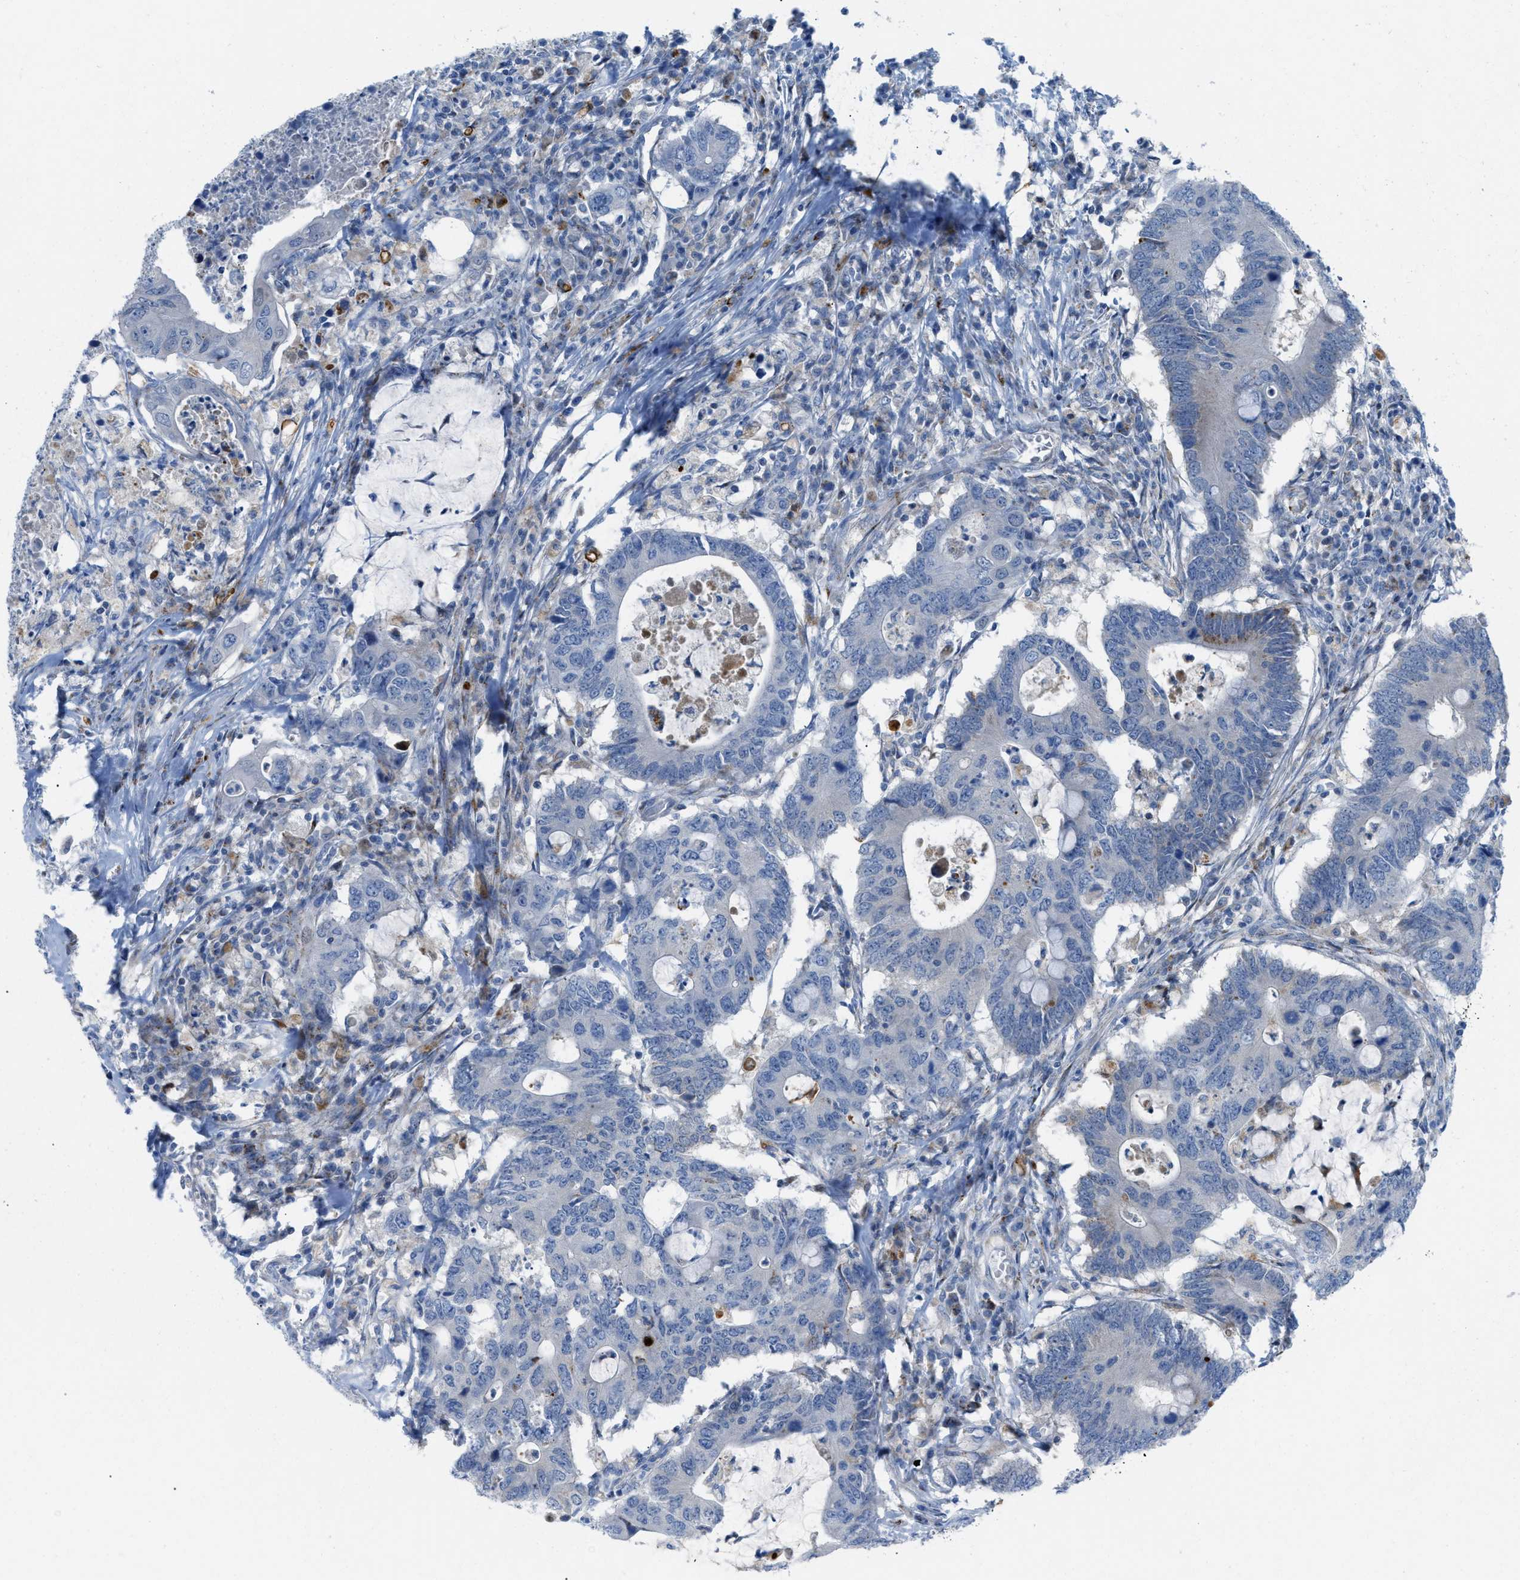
{"staining": {"intensity": "negative", "quantity": "none", "location": "none"}, "tissue": "colorectal cancer", "cell_type": "Tumor cells", "image_type": "cancer", "snomed": [{"axis": "morphology", "description": "Adenocarcinoma, NOS"}, {"axis": "topography", "description": "Colon"}], "caption": "The immunohistochemistry (IHC) photomicrograph has no significant positivity in tumor cells of adenocarcinoma (colorectal) tissue. (DAB (3,3'-diaminobenzidine) IHC visualized using brightfield microscopy, high magnification).", "gene": "RBBP9", "patient": {"sex": "male", "age": 71}}